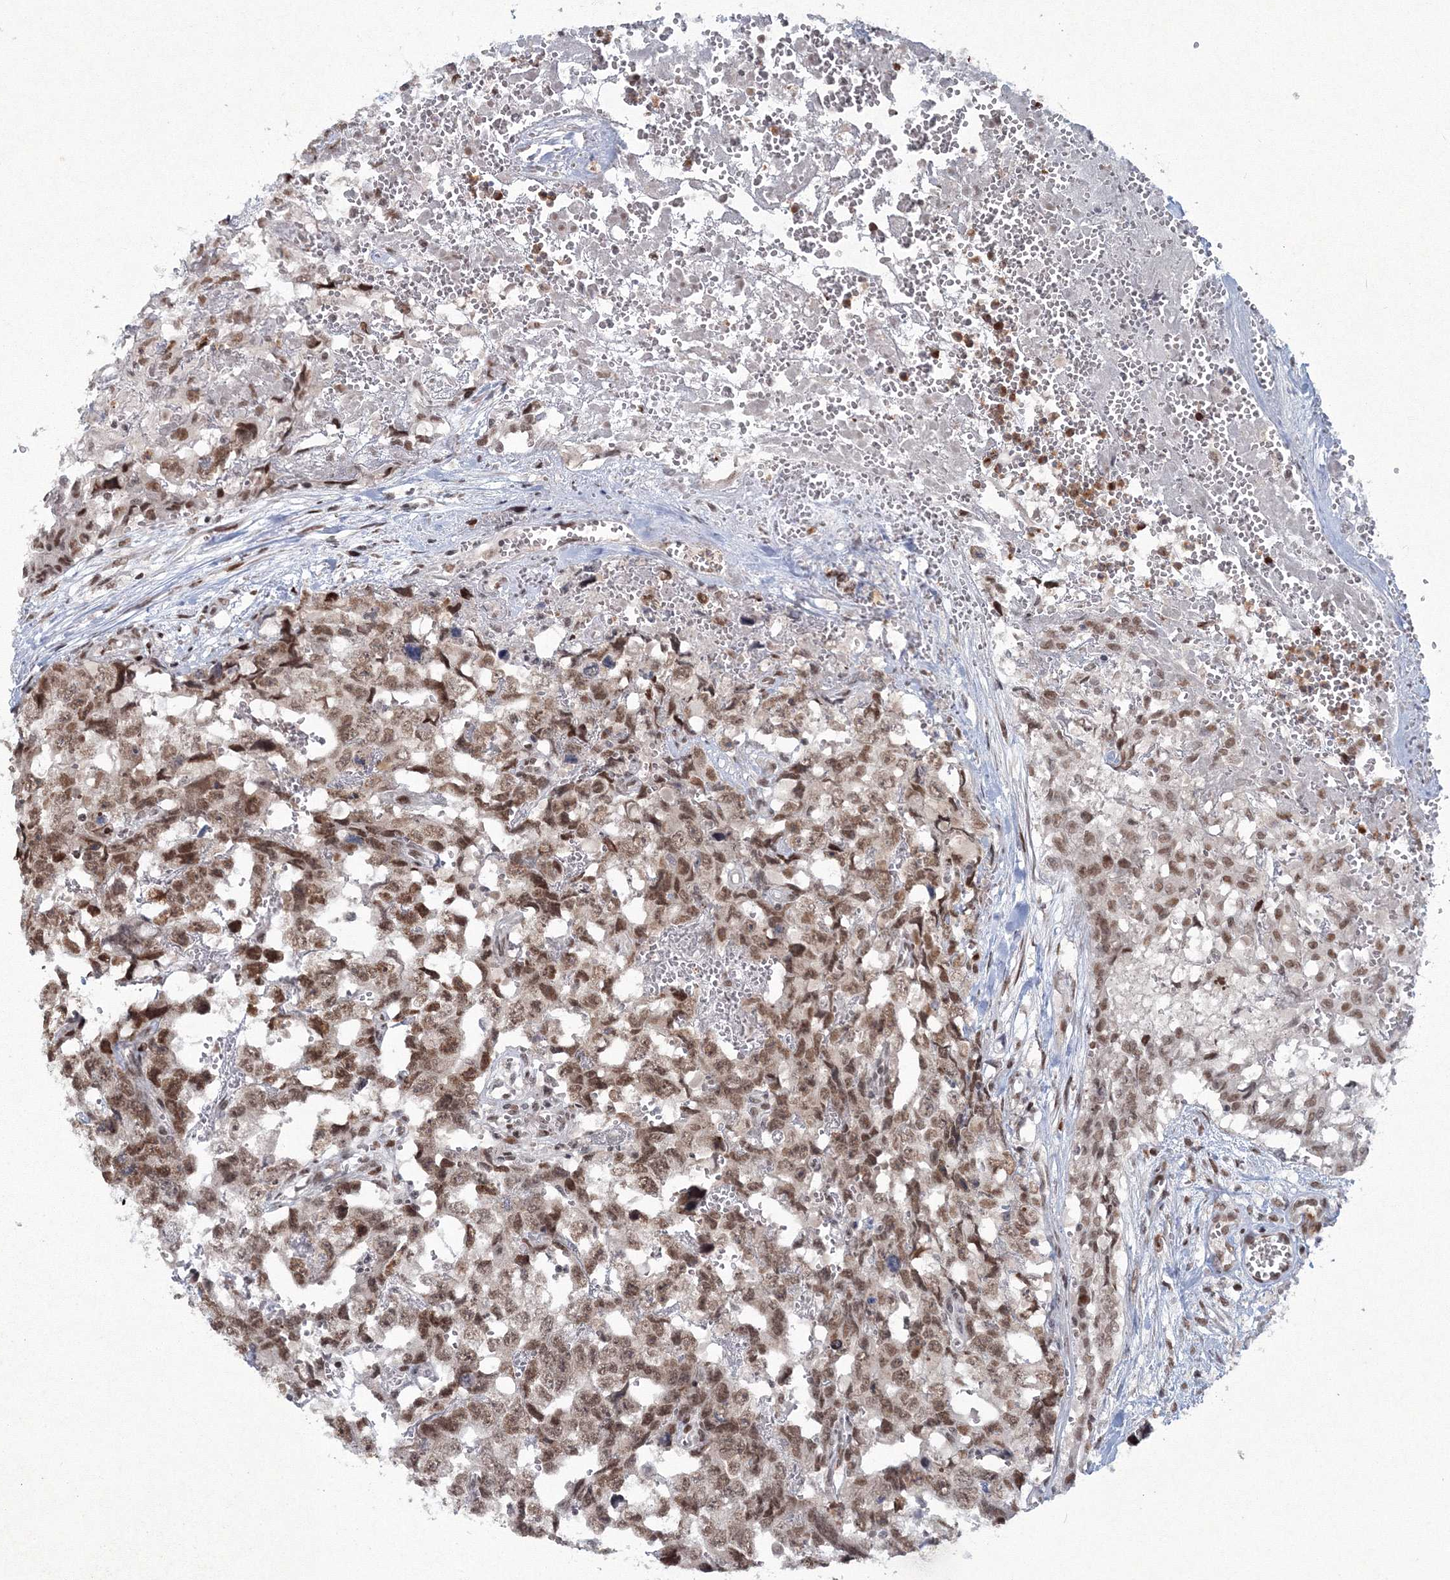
{"staining": {"intensity": "moderate", "quantity": ">75%", "location": "nuclear"}, "tissue": "testis cancer", "cell_type": "Tumor cells", "image_type": "cancer", "snomed": [{"axis": "morphology", "description": "Carcinoma, Embryonal, NOS"}, {"axis": "topography", "description": "Testis"}], "caption": "Protein staining displays moderate nuclear staining in approximately >75% of tumor cells in testis embryonal carcinoma.", "gene": "C3orf33", "patient": {"sex": "male", "age": 31}}